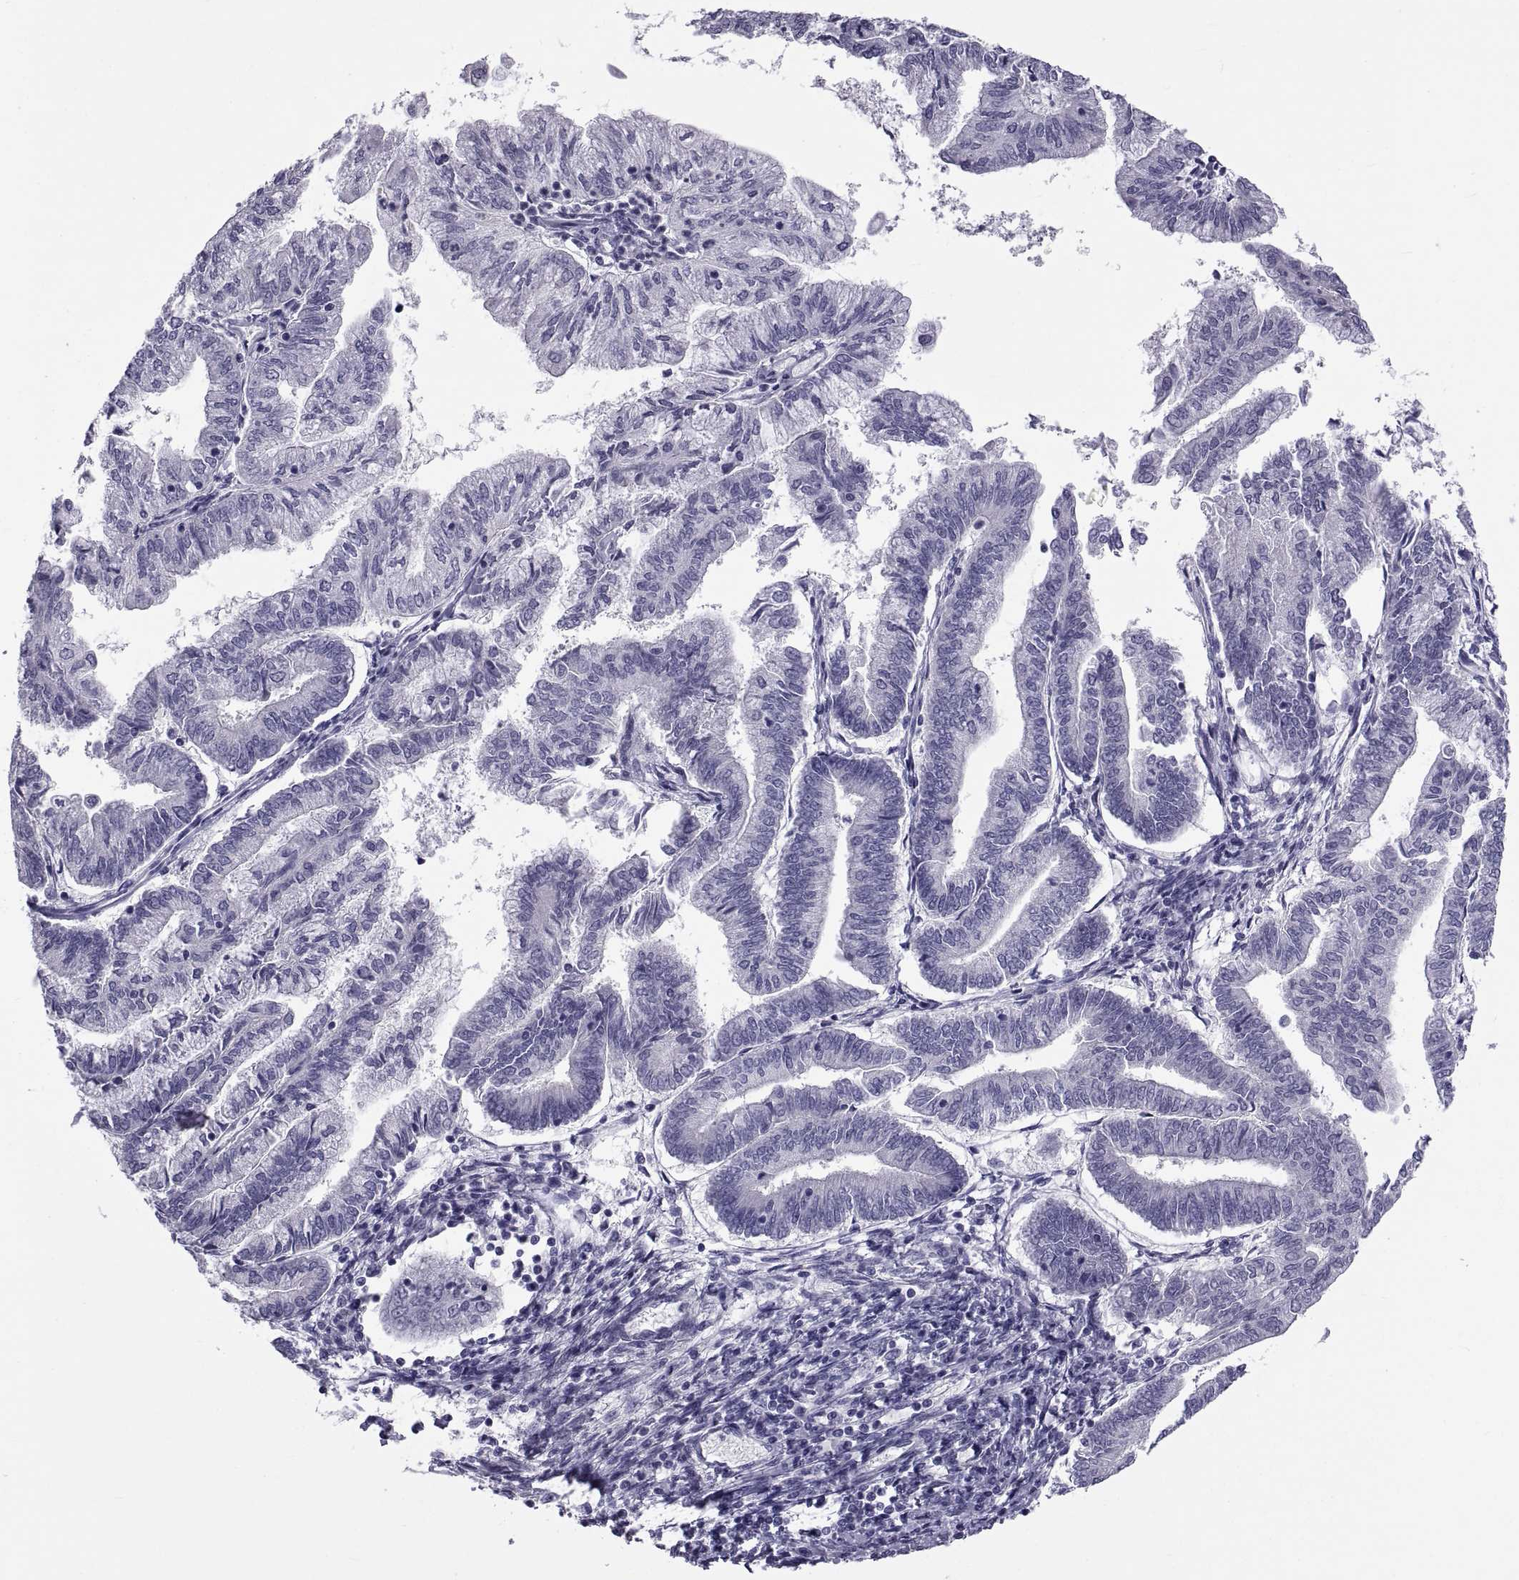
{"staining": {"intensity": "negative", "quantity": "none", "location": "none"}, "tissue": "endometrial cancer", "cell_type": "Tumor cells", "image_type": "cancer", "snomed": [{"axis": "morphology", "description": "Adenocarcinoma, NOS"}, {"axis": "topography", "description": "Endometrium"}], "caption": "An IHC photomicrograph of endometrial cancer is shown. There is no staining in tumor cells of endometrial cancer.", "gene": "MAGEB1", "patient": {"sex": "female", "age": 55}}